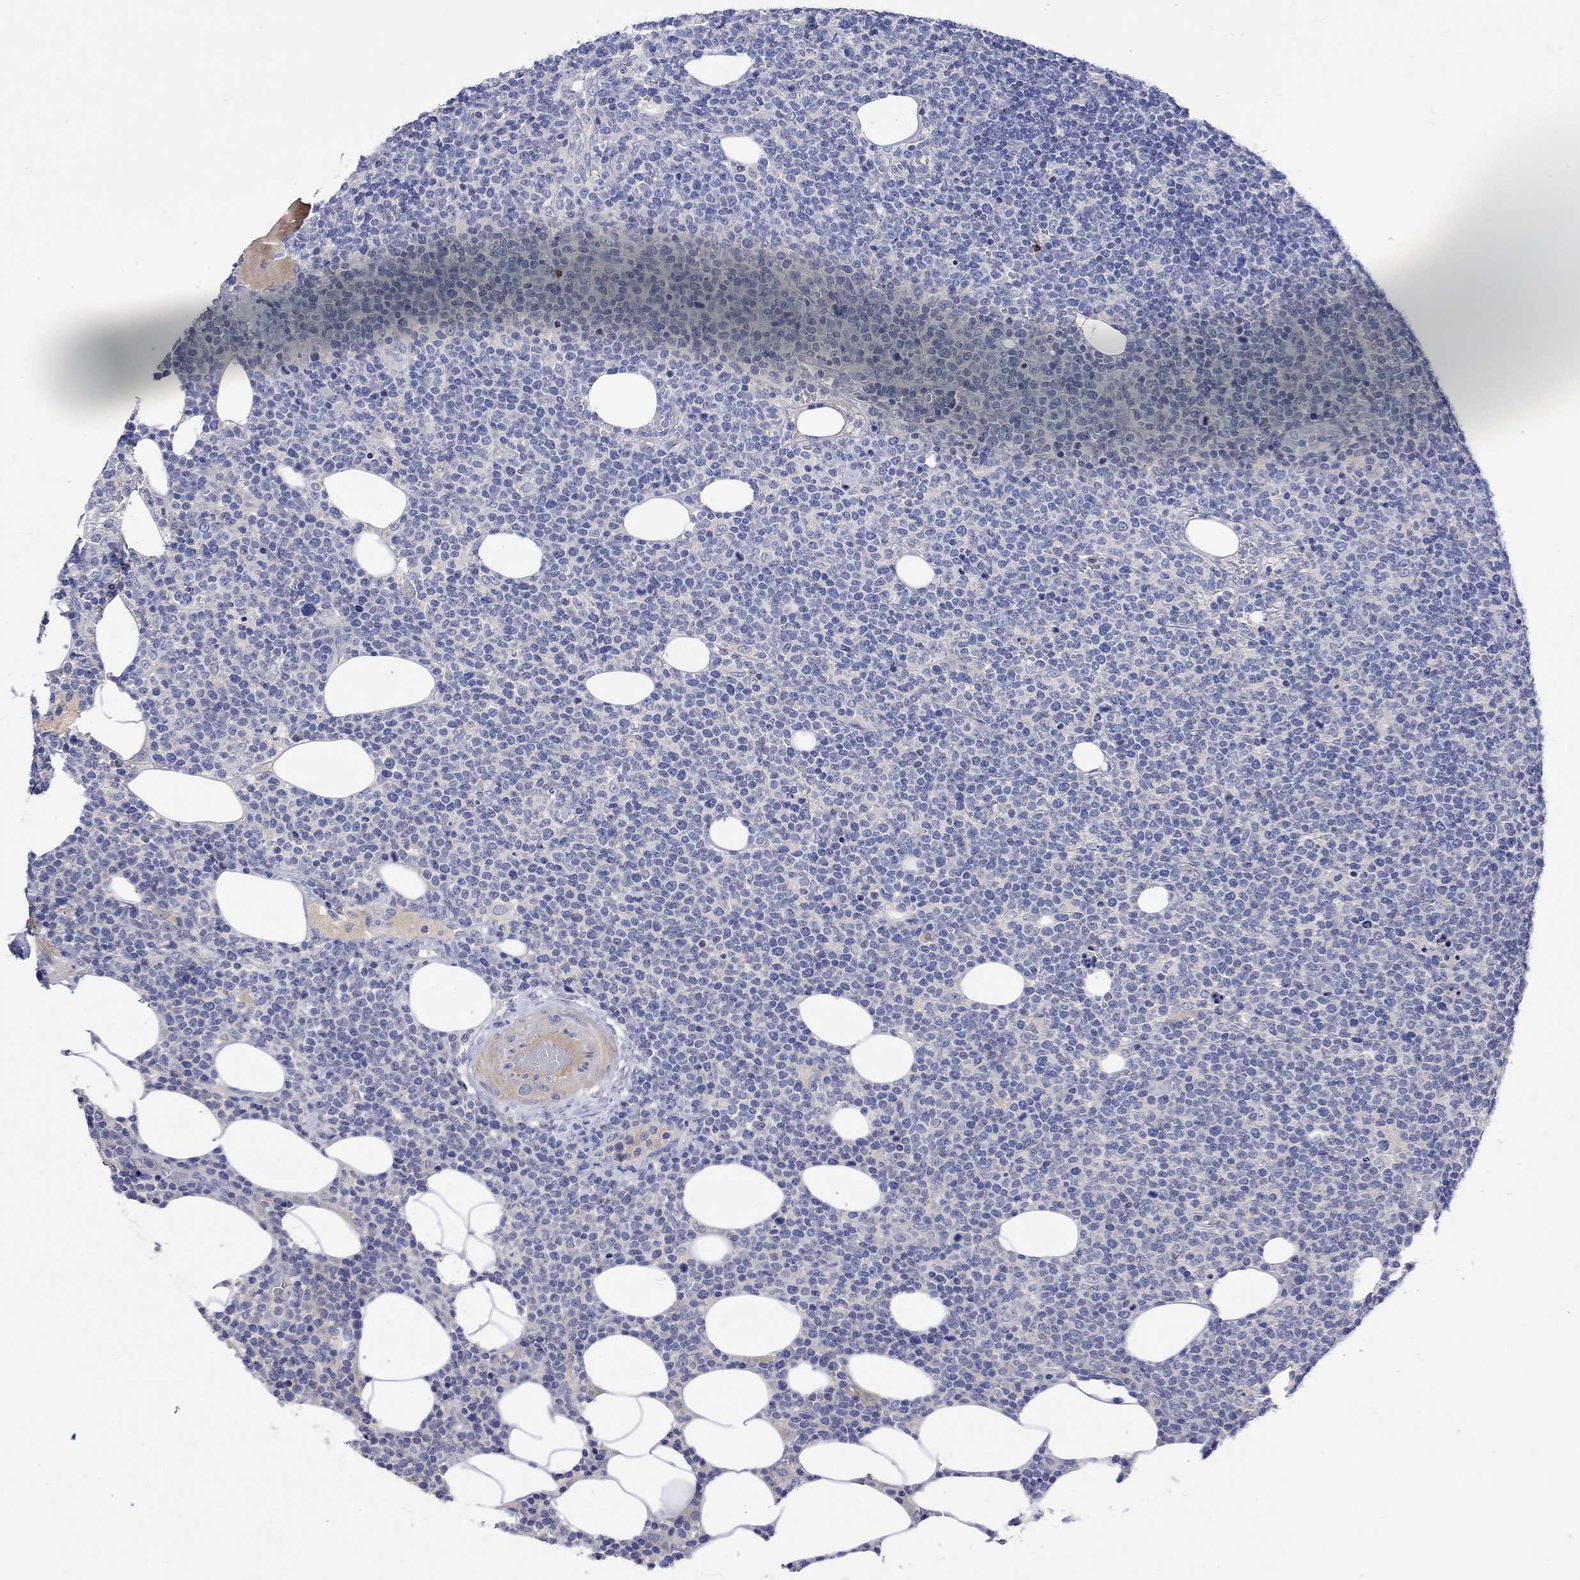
{"staining": {"intensity": "negative", "quantity": "none", "location": "none"}, "tissue": "lymphoma", "cell_type": "Tumor cells", "image_type": "cancer", "snomed": [{"axis": "morphology", "description": "Malignant lymphoma, non-Hodgkin's type, High grade"}, {"axis": "topography", "description": "Lymph node"}], "caption": "Immunohistochemistry (IHC) photomicrograph of malignant lymphoma, non-Hodgkin's type (high-grade) stained for a protein (brown), which reveals no expression in tumor cells. The staining was performed using DAB (3,3'-diaminobenzidine) to visualize the protein expression in brown, while the nuclei were stained in blue with hematoxylin (Magnification: 20x).", "gene": "MSI1", "patient": {"sex": "male", "age": 61}}